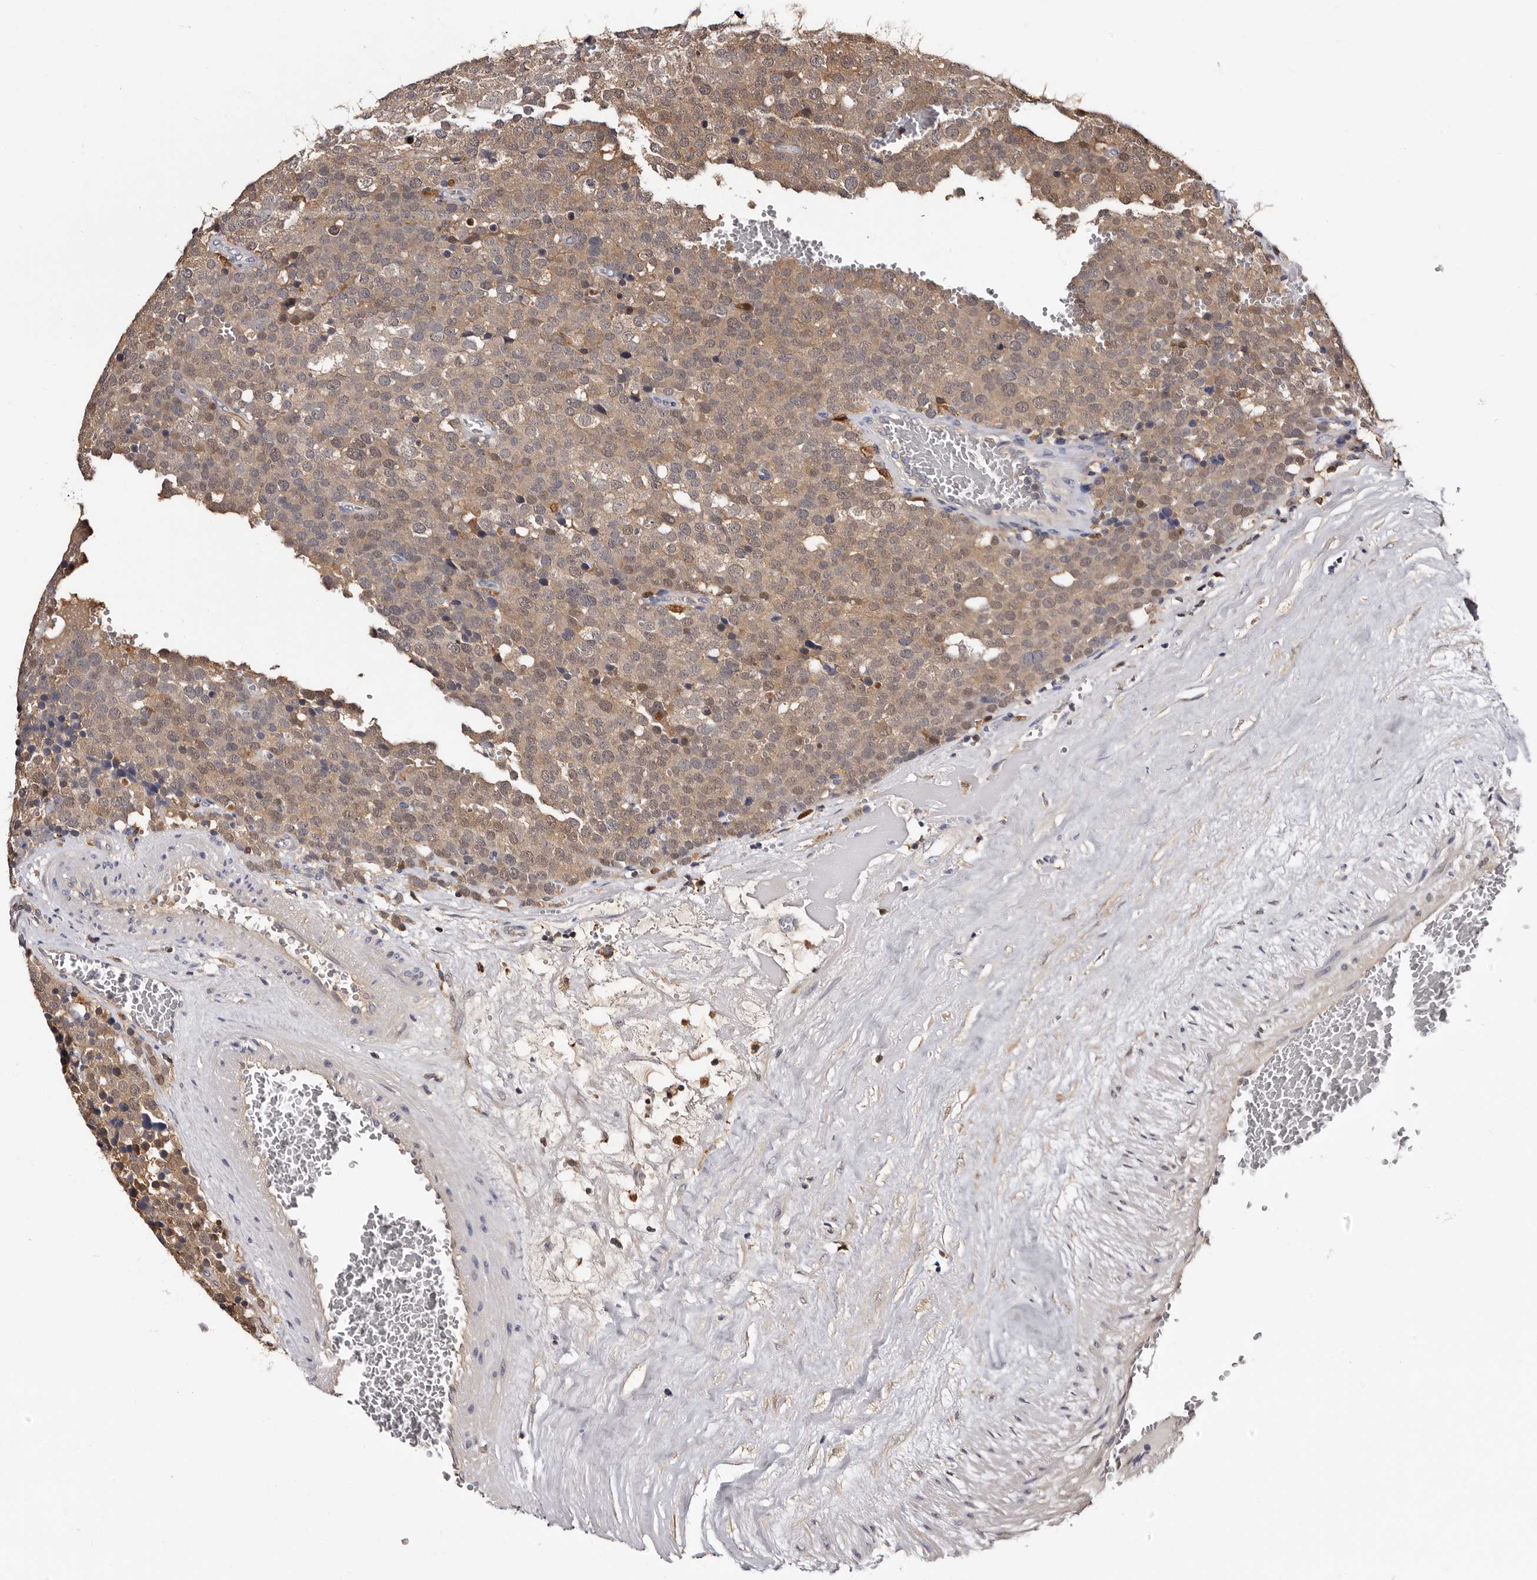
{"staining": {"intensity": "moderate", "quantity": ">75%", "location": "cytoplasmic/membranous,nuclear"}, "tissue": "testis cancer", "cell_type": "Tumor cells", "image_type": "cancer", "snomed": [{"axis": "morphology", "description": "Seminoma, NOS"}, {"axis": "topography", "description": "Testis"}], "caption": "The photomicrograph shows a brown stain indicating the presence of a protein in the cytoplasmic/membranous and nuclear of tumor cells in testis seminoma. Ihc stains the protein in brown and the nuclei are stained blue.", "gene": "DNPH1", "patient": {"sex": "male", "age": 71}}